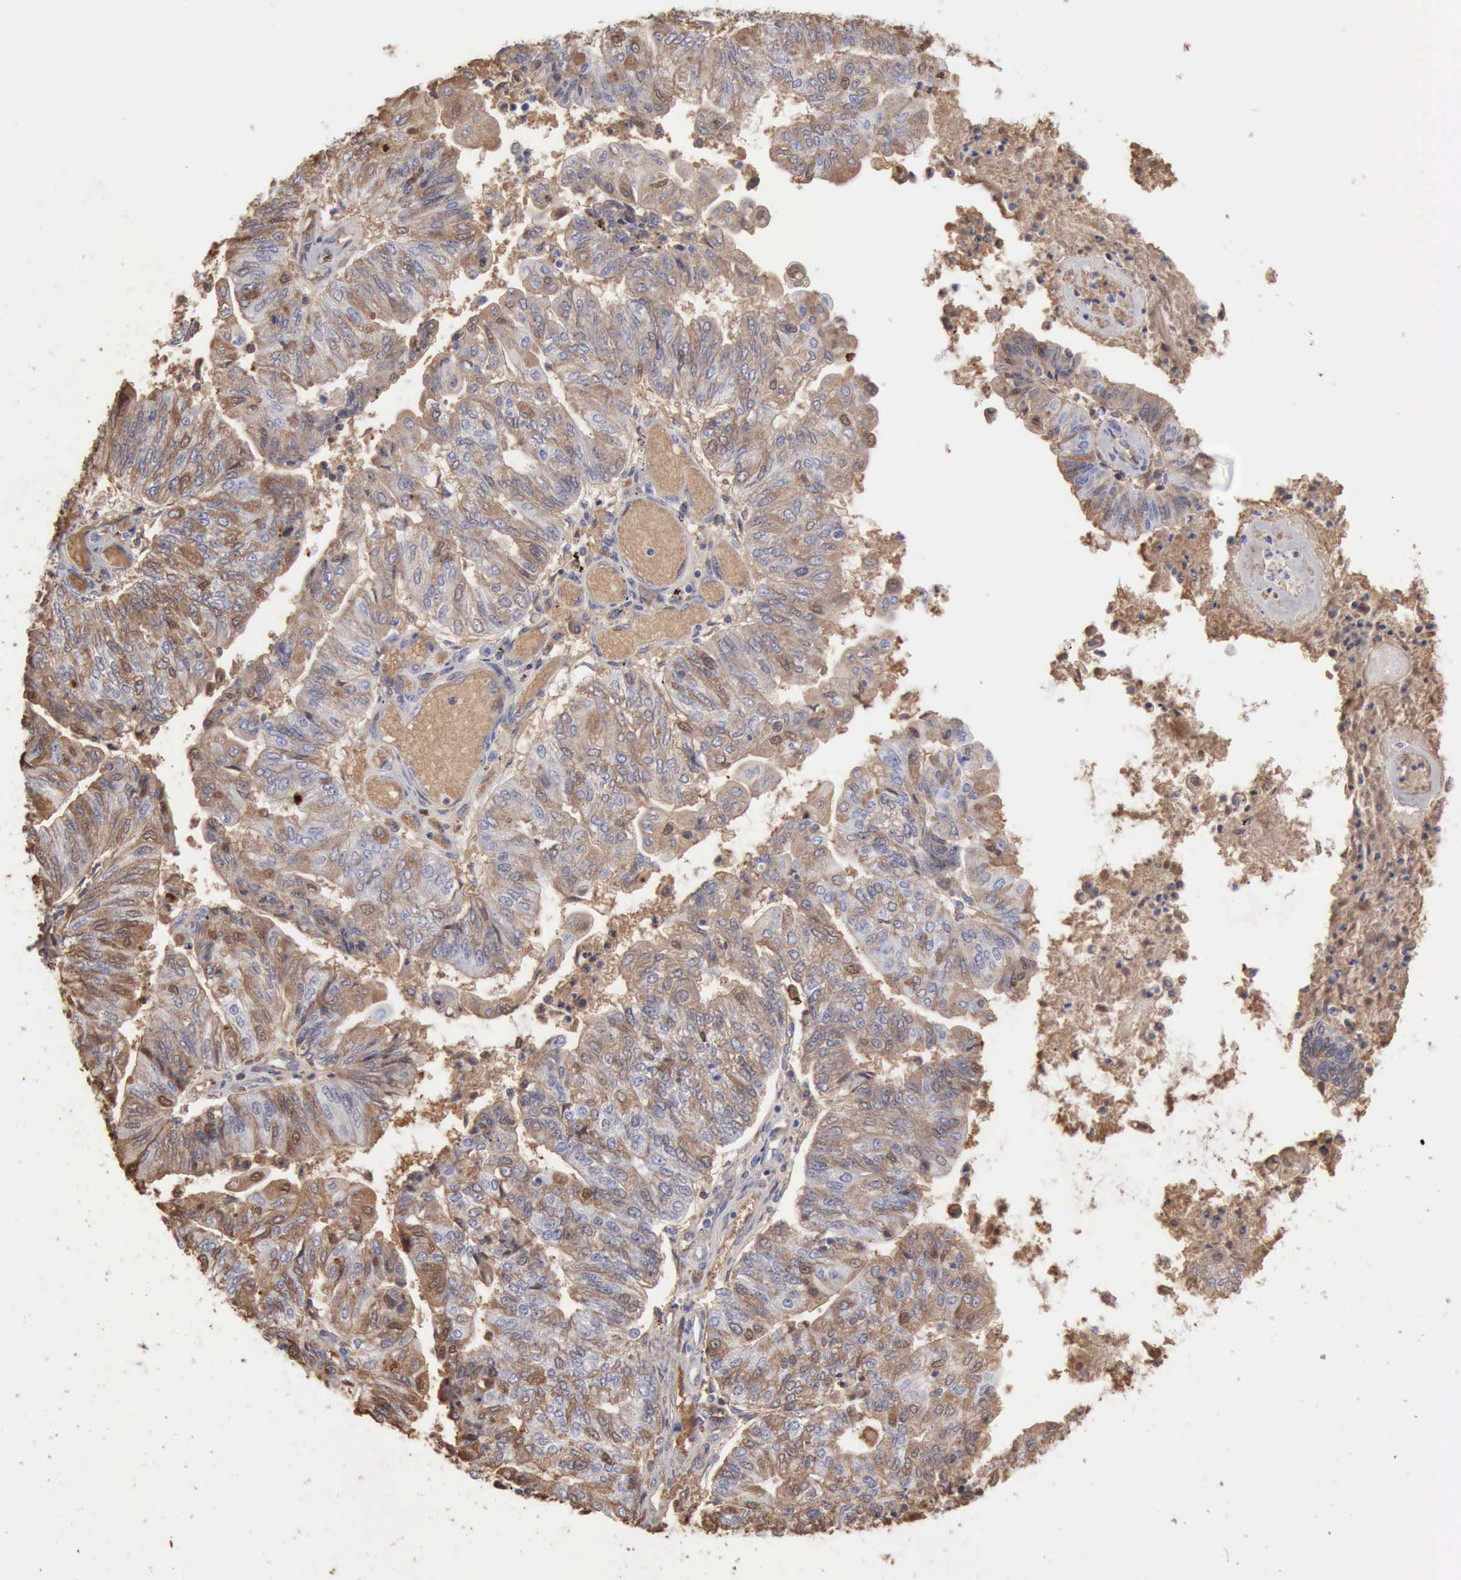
{"staining": {"intensity": "weak", "quantity": "<25%", "location": "cytoplasmic/membranous,nuclear"}, "tissue": "endometrial cancer", "cell_type": "Tumor cells", "image_type": "cancer", "snomed": [{"axis": "morphology", "description": "Adenocarcinoma, NOS"}, {"axis": "topography", "description": "Endometrium"}], "caption": "The micrograph reveals no staining of tumor cells in endometrial cancer (adenocarcinoma). (Brightfield microscopy of DAB (3,3'-diaminobenzidine) IHC at high magnification).", "gene": "SERPINA1", "patient": {"sex": "female", "age": 59}}